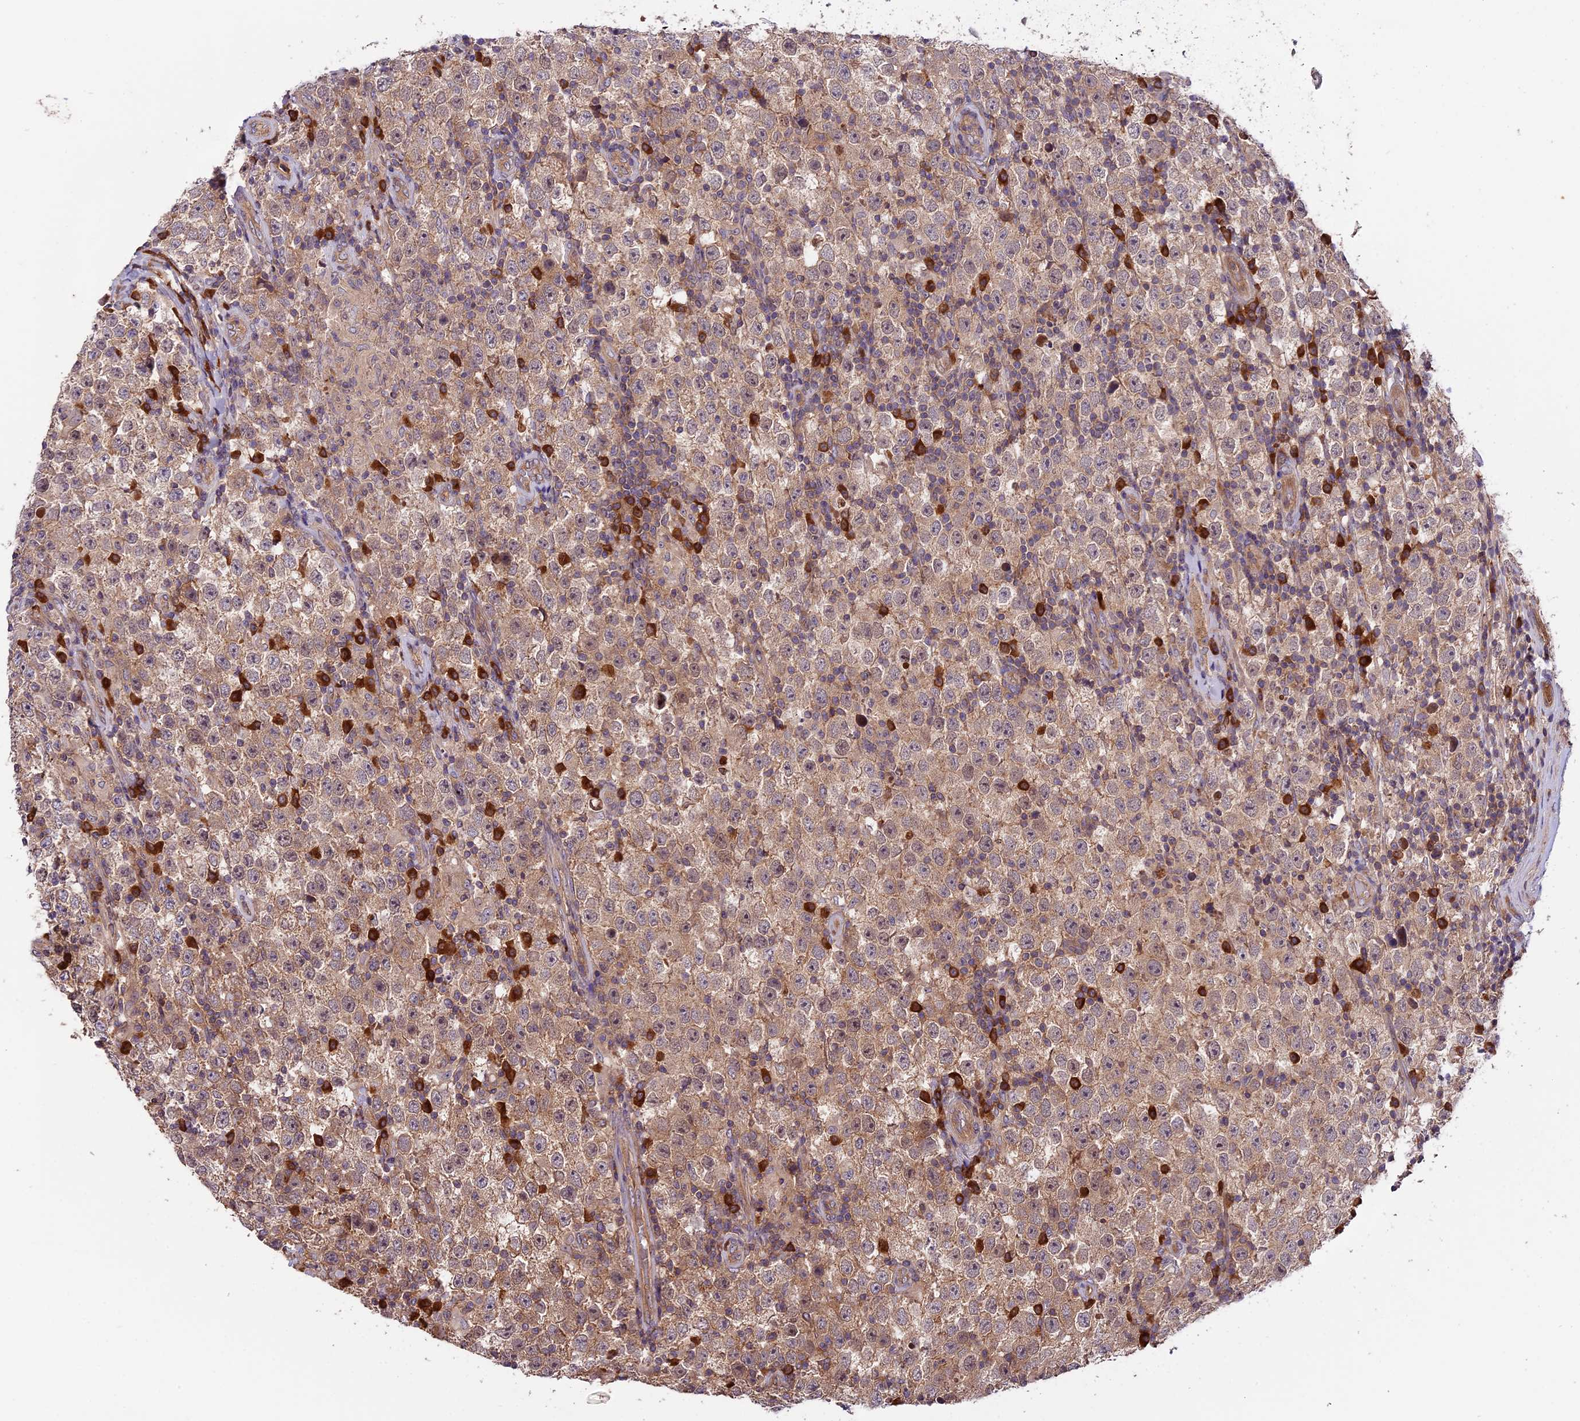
{"staining": {"intensity": "weak", "quantity": ">75%", "location": "cytoplasmic/membranous"}, "tissue": "testis cancer", "cell_type": "Tumor cells", "image_type": "cancer", "snomed": [{"axis": "morphology", "description": "Normal tissue, NOS"}, {"axis": "morphology", "description": "Urothelial carcinoma, High grade"}, {"axis": "morphology", "description": "Seminoma, NOS"}, {"axis": "morphology", "description": "Carcinoma, Embryonal, NOS"}, {"axis": "topography", "description": "Urinary bladder"}, {"axis": "topography", "description": "Testis"}], "caption": "Testis cancer (high-grade urothelial carcinoma) stained with a brown dye reveals weak cytoplasmic/membranous positive expression in about >75% of tumor cells.", "gene": "SETD6", "patient": {"sex": "male", "age": 41}}